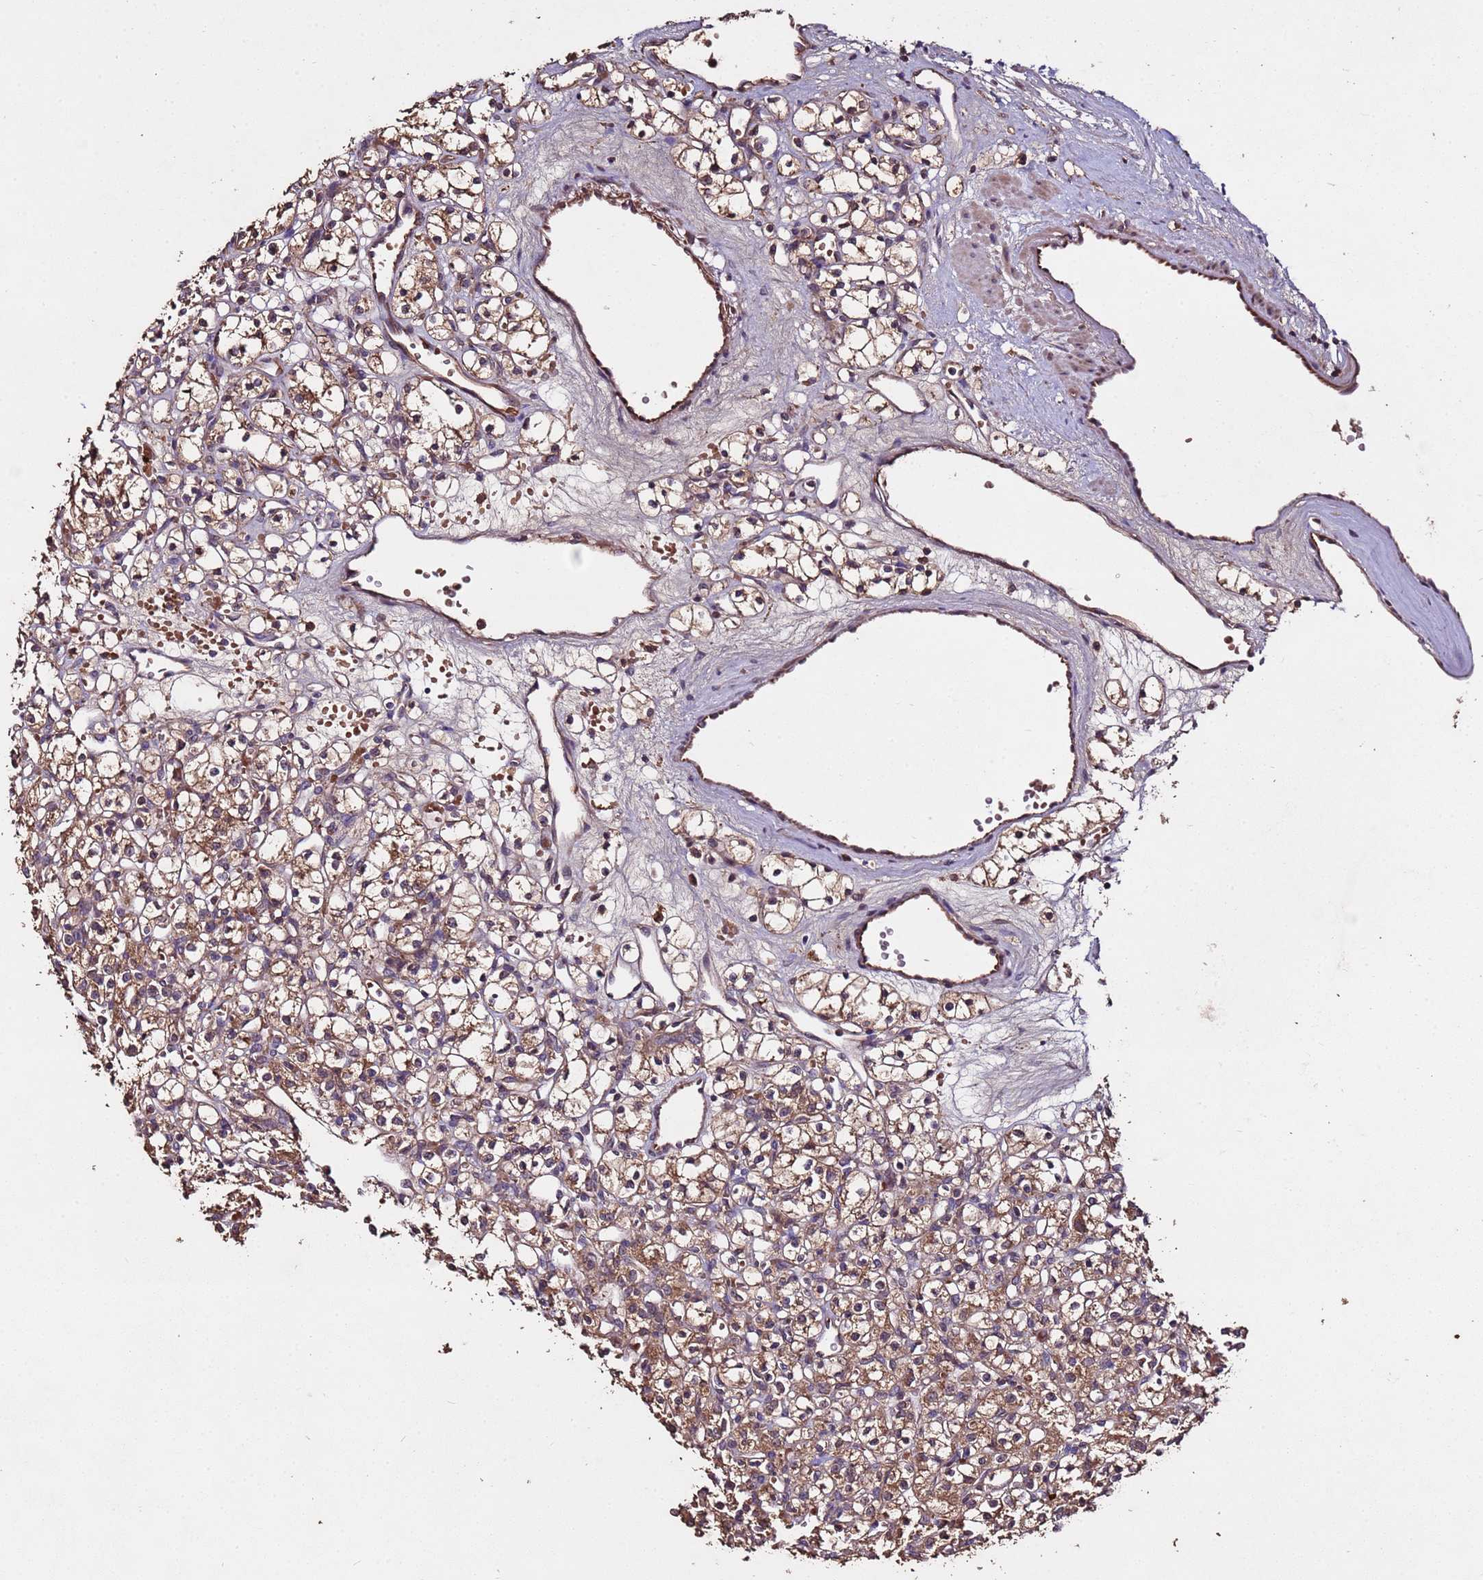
{"staining": {"intensity": "moderate", "quantity": ">75%", "location": "cytoplasmic/membranous"}, "tissue": "renal cancer", "cell_type": "Tumor cells", "image_type": "cancer", "snomed": [{"axis": "morphology", "description": "Adenocarcinoma, NOS"}, {"axis": "topography", "description": "Kidney"}], "caption": "IHC micrograph of human adenocarcinoma (renal) stained for a protein (brown), which demonstrates medium levels of moderate cytoplasmic/membranous expression in about >75% of tumor cells.", "gene": "RPS15A", "patient": {"sex": "female", "age": 59}}